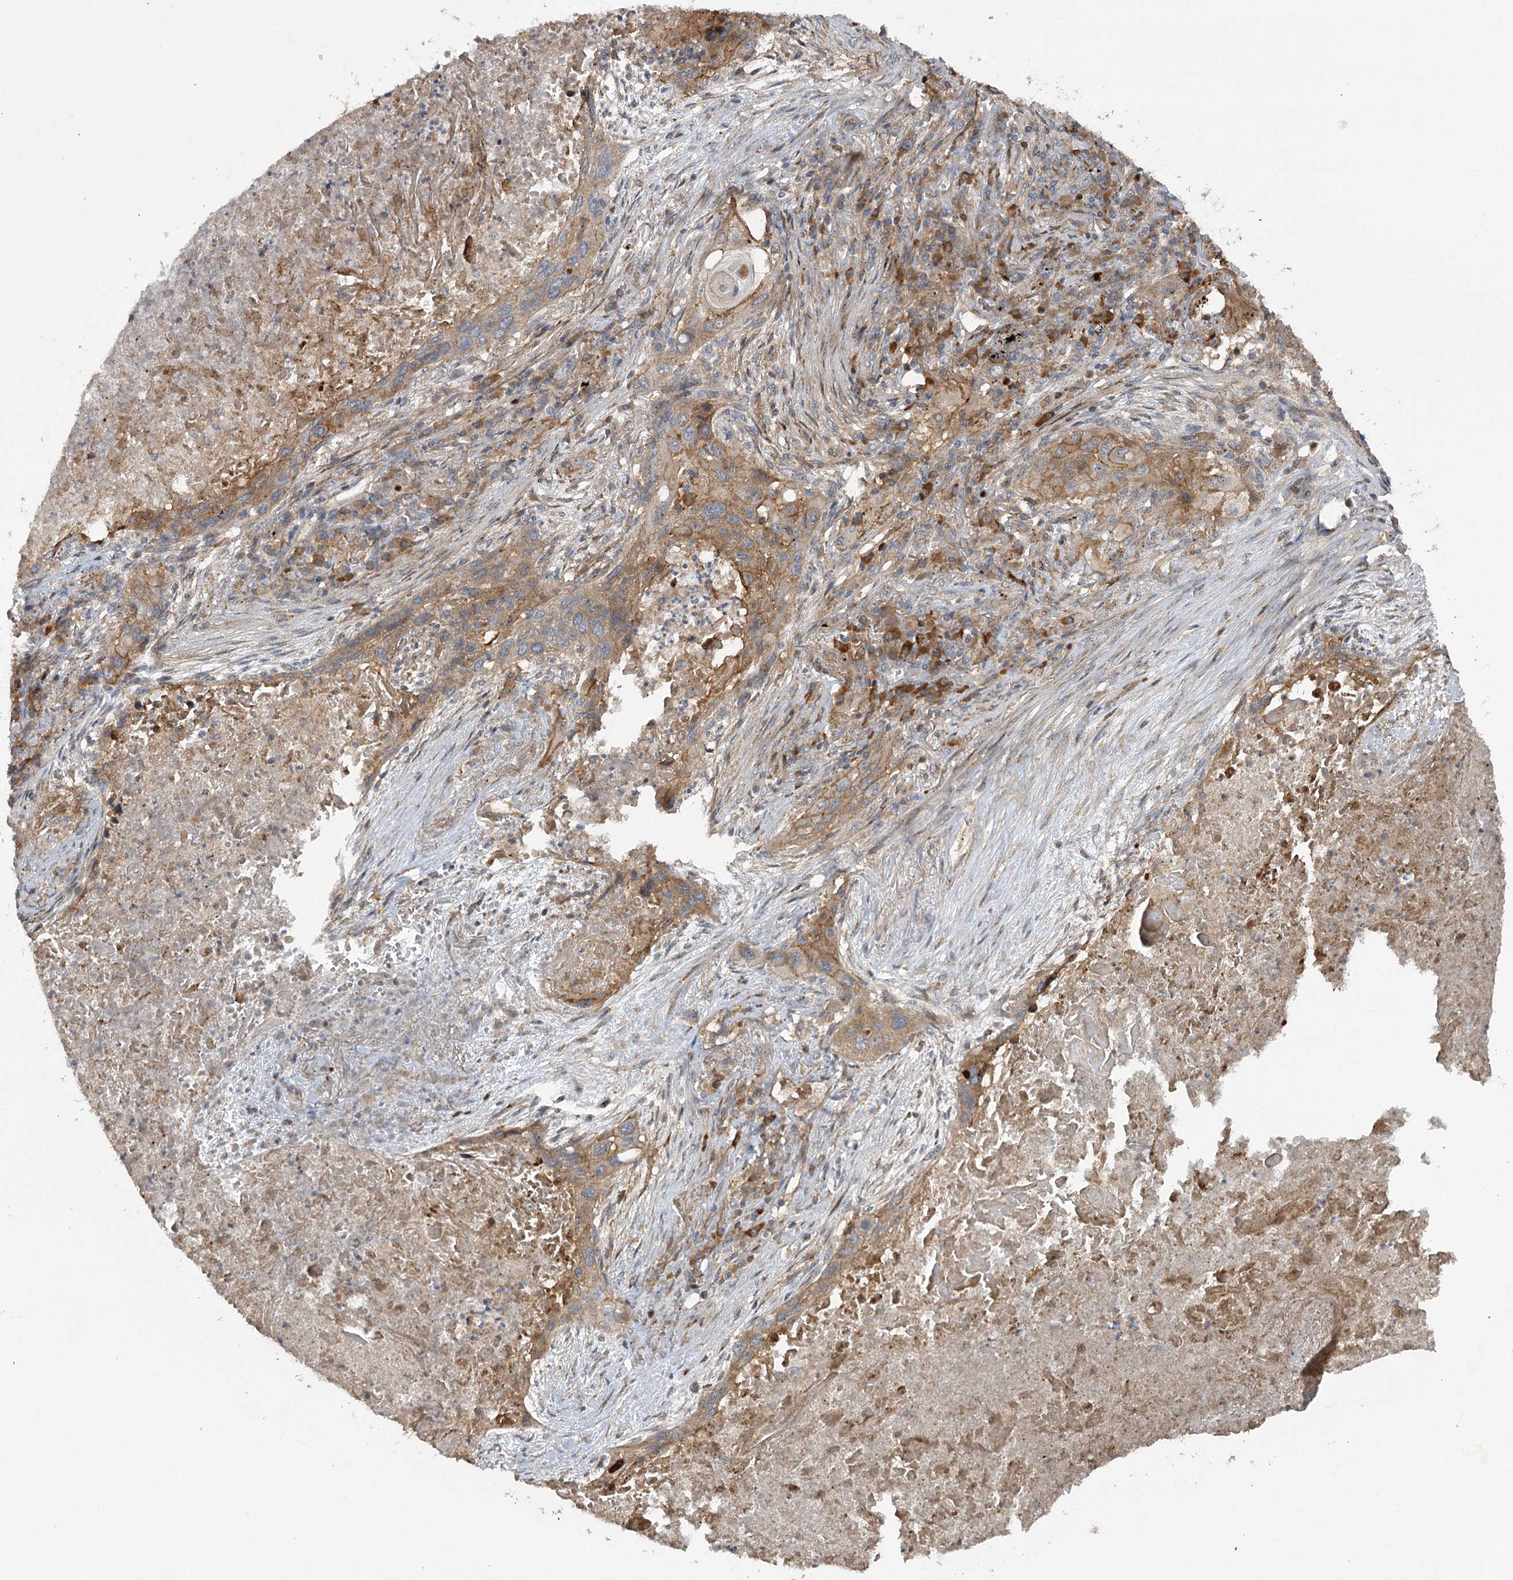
{"staining": {"intensity": "moderate", "quantity": ">75%", "location": "cytoplasmic/membranous"}, "tissue": "lung cancer", "cell_type": "Tumor cells", "image_type": "cancer", "snomed": [{"axis": "morphology", "description": "Squamous cell carcinoma, NOS"}, {"axis": "topography", "description": "Lung"}], "caption": "A photomicrograph of squamous cell carcinoma (lung) stained for a protein reveals moderate cytoplasmic/membranous brown staining in tumor cells. The staining is performed using DAB brown chromogen to label protein expression. The nuclei are counter-stained blue using hematoxylin.", "gene": "KCNN2", "patient": {"sex": "female", "age": 63}}